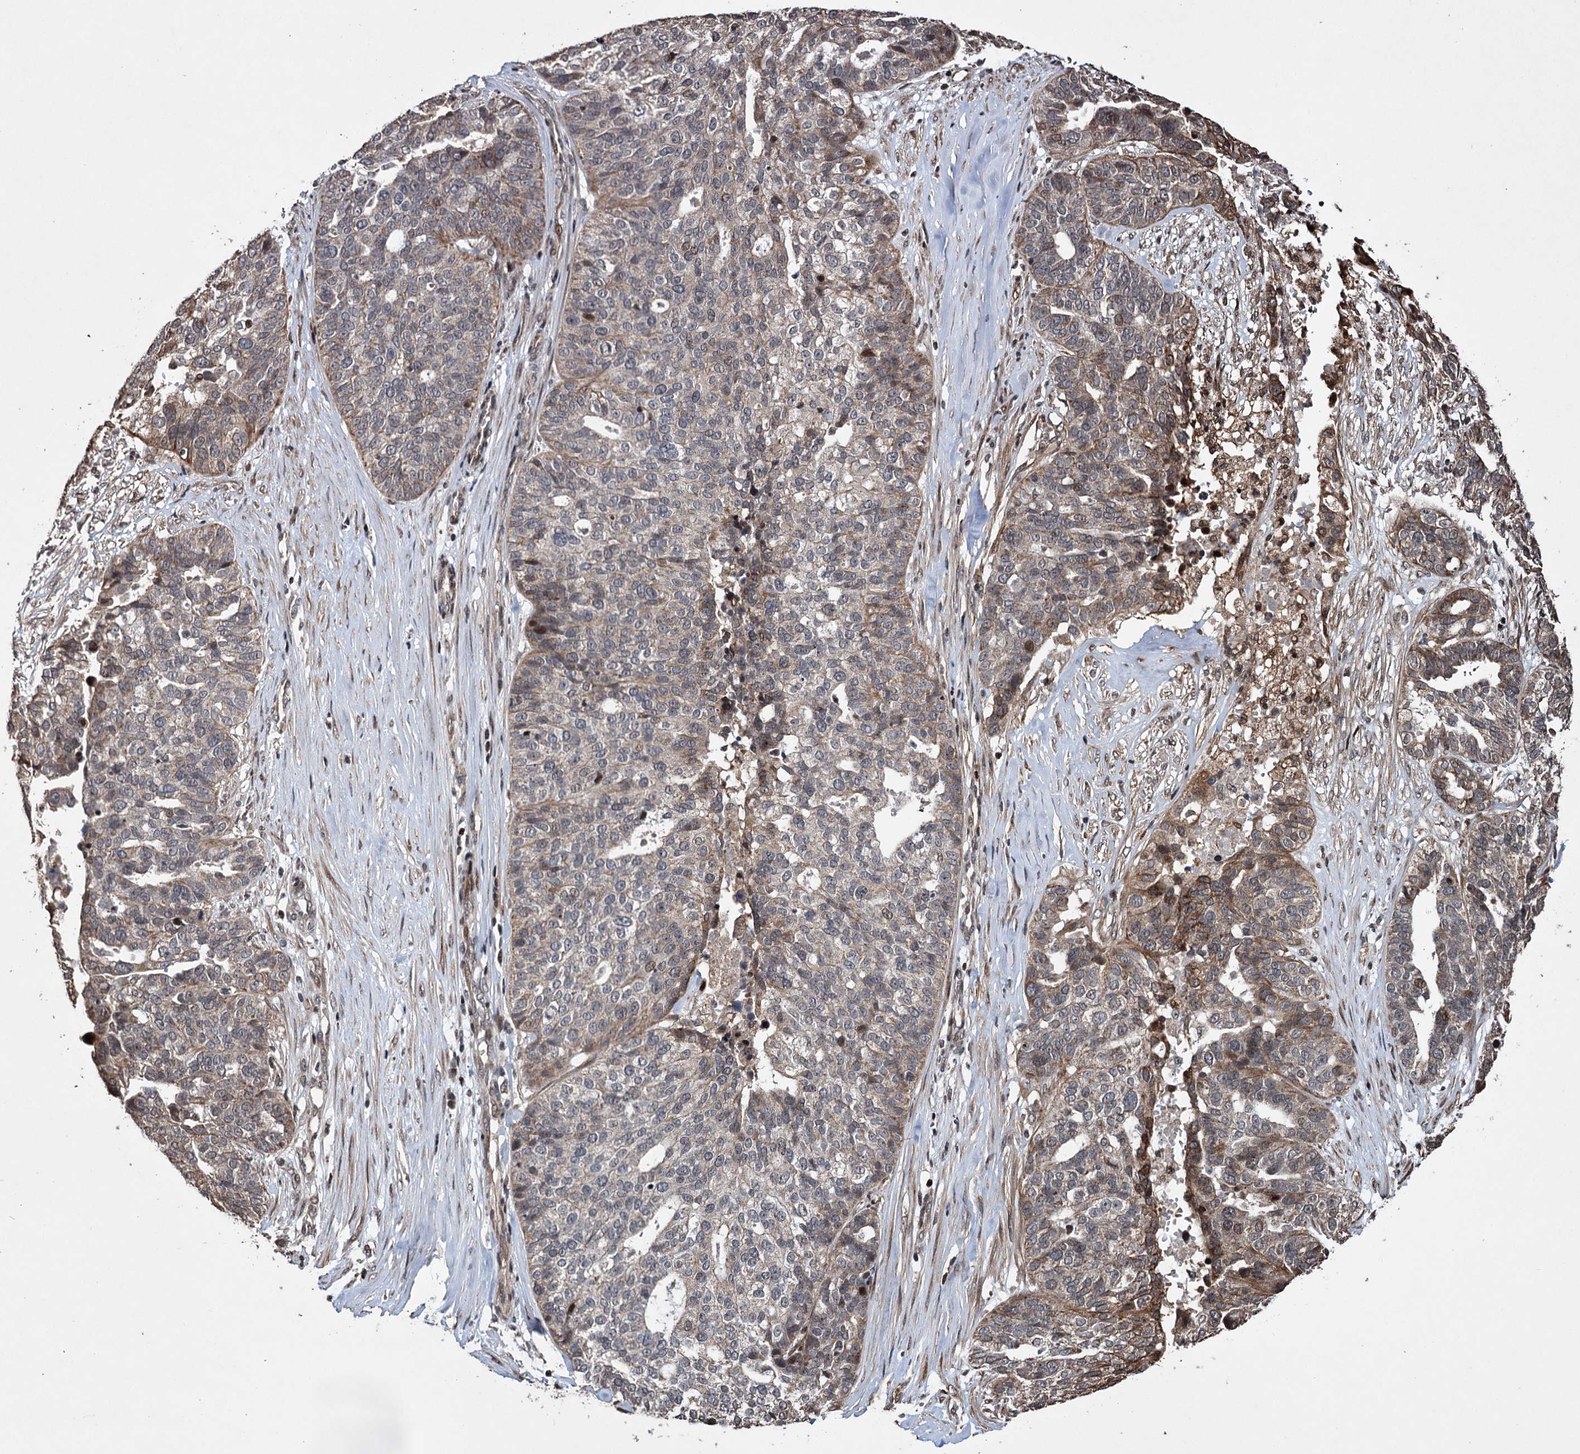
{"staining": {"intensity": "moderate", "quantity": "25%-75%", "location": "cytoplasmic/membranous"}, "tissue": "ovarian cancer", "cell_type": "Tumor cells", "image_type": "cancer", "snomed": [{"axis": "morphology", "description": "Cystadenocarcinoma, serous, NOS"}, {"axis": "topography", "description": "Ovary"}], "caption": "Moderate cytoplasmic/membranous protein positivity is present in approximately 25%-75% of tumor cells in ovarian cancer.", "gene": "EYA4", "patient": {"sex": "female", "age": 59}}